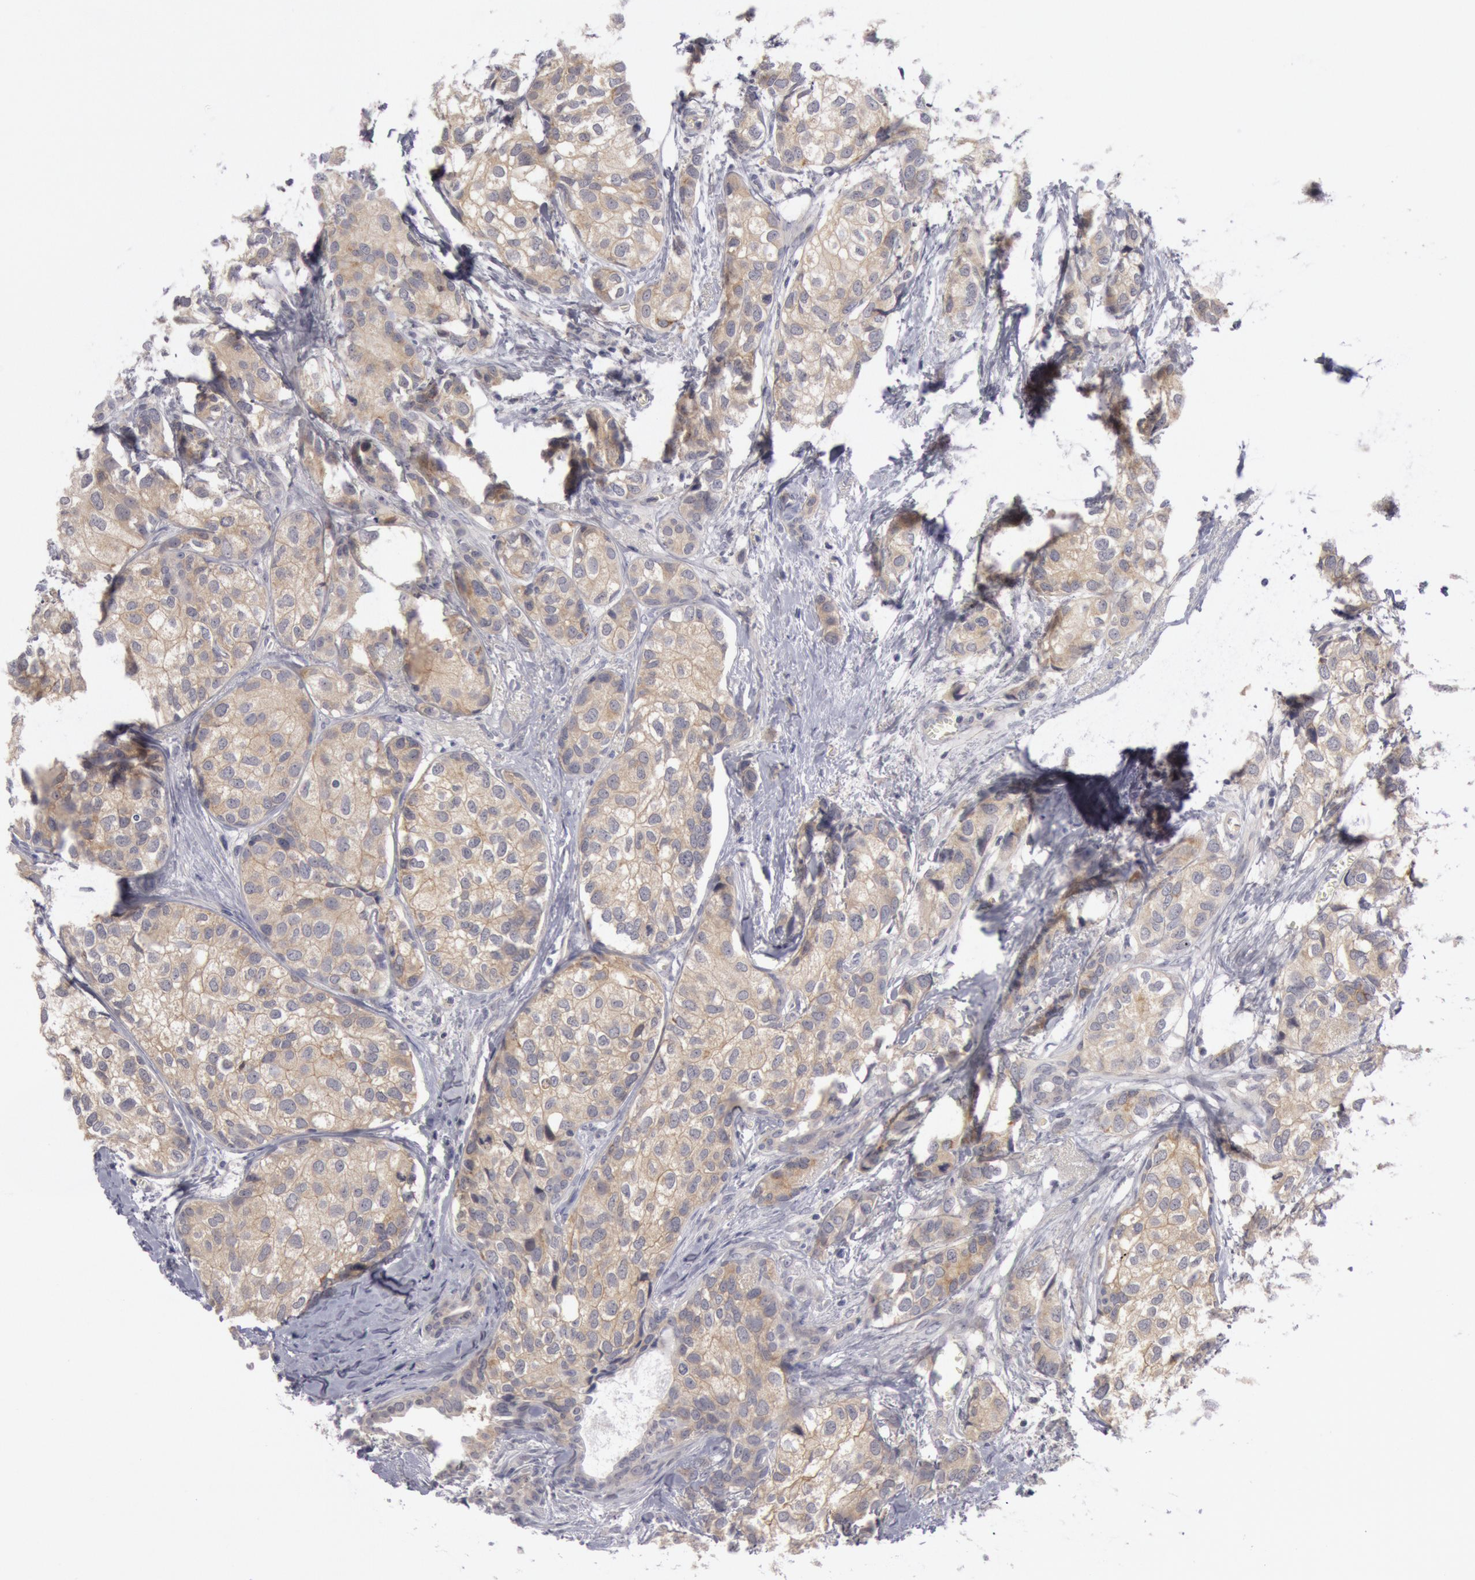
{"staining": {"intensity": "moderate", "quantity": ">75%", "location": "cytoplasmic/membranous"}, "tissue": "breast cancer", "cell_type": "Tumor cells", "image_type": "cancer", "snomed": [{"axis": "morphology", "description": "Duct carcinoma"}, {"axis": "topography", "description": "Breast"}], "caption": "This is a histology image of immunohistochemistry staining of breast infiltrating ductal carcinoma, which shows moderate positivity in the cytoplasmic/membranous of tumor cells.", "gene": "JOSD1", "patient": {"sex": "female", "age": 68}}